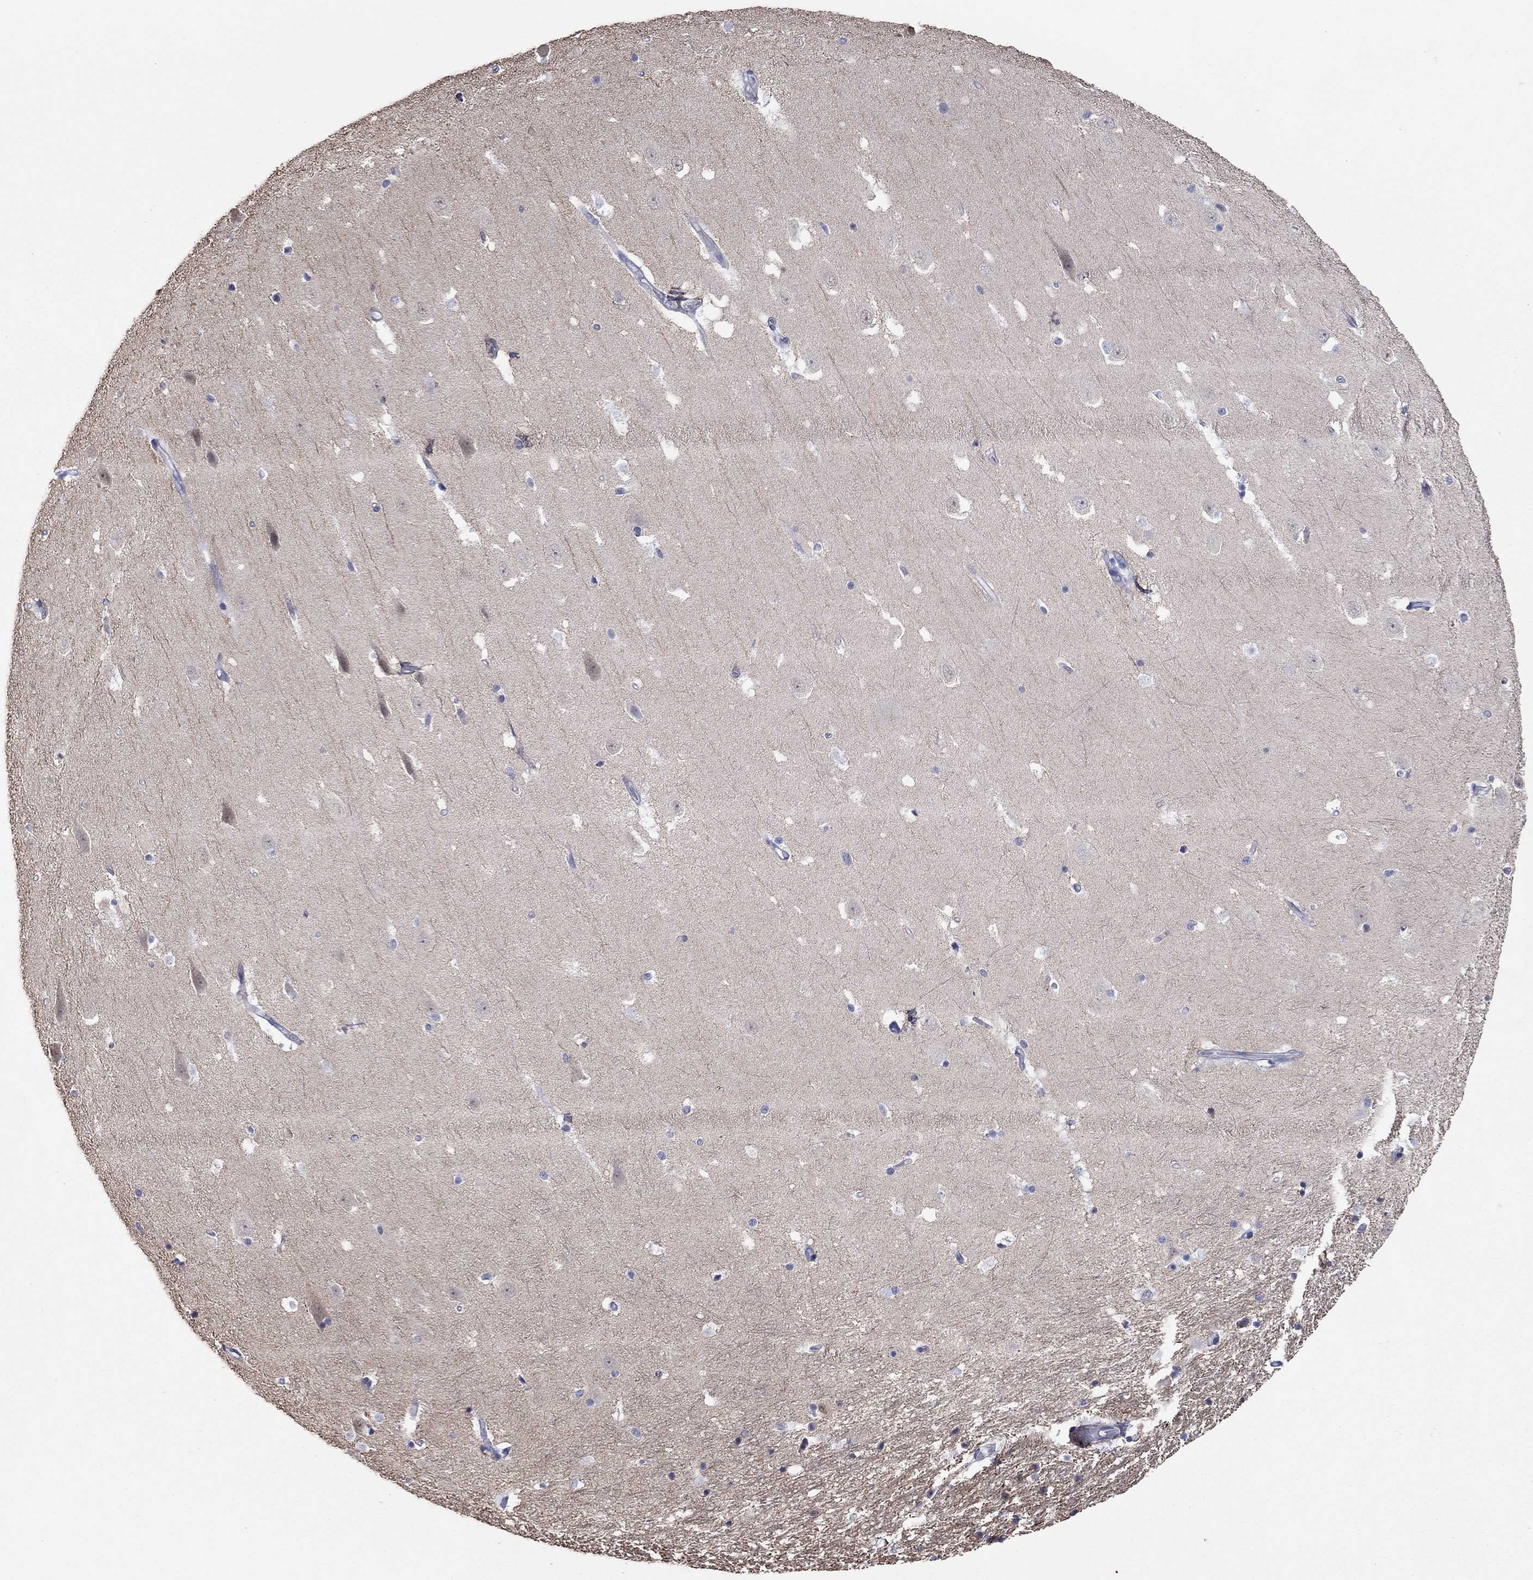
{"staining": {"intensity": "negative", "quantity": "none", "location": "none"}, "tissue": "hippocampus", "cell_type": "Glial cells", "image_type": "normal", "snomed": [{"axis": "morphology", "description": "Normal tissue, NOS"}, {"axis": "topography", "description": "Hippocampus"}], "caption": "Immunohistochemical staining of unremarkable human hippocampus reveals no significant positivity in glial cells. The staining was performed using DAB to visualize the protein expression in brown, while the nuclei were stained in blue with hematoxylin (Magnification: 20x).", "gene": "TPRN", "patient": {"sex": "male", "age": 49}}